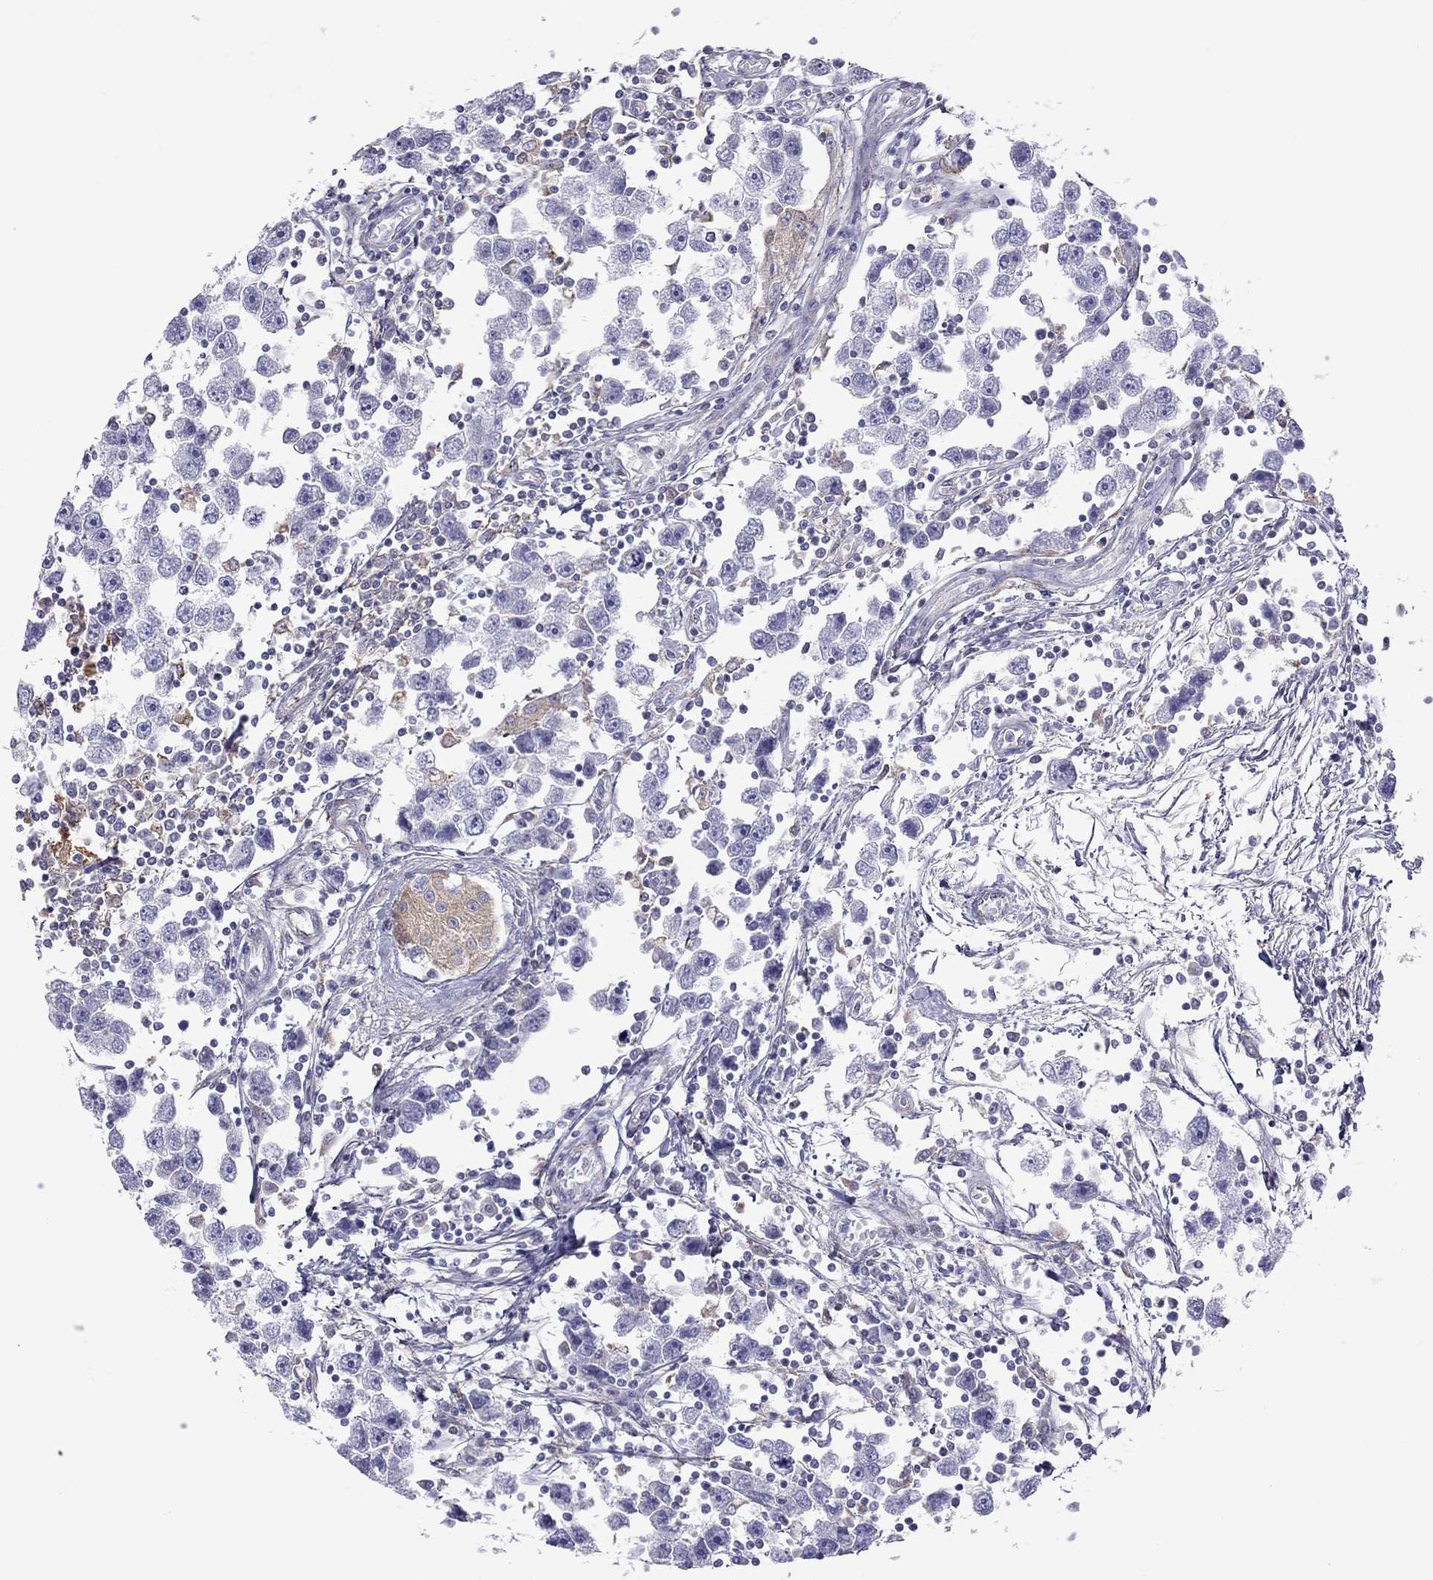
{"staining": {"intensity": "negative", "quantity": "none", "location": "none"}, "tissue": "testis cancer", "cell_type": "Tumor cells", "image_type": "cancer", "snomed": [{"axis": "morphology", "description": "Seminoma, NOS"}, {"axis": "topography", "description": "Testis"}], "caption": "The image displays no staining of tumor cells in testis cancer (seminoma).", "gene": "ALOX15B", "patient": {"sex": "male", "age": 30}}